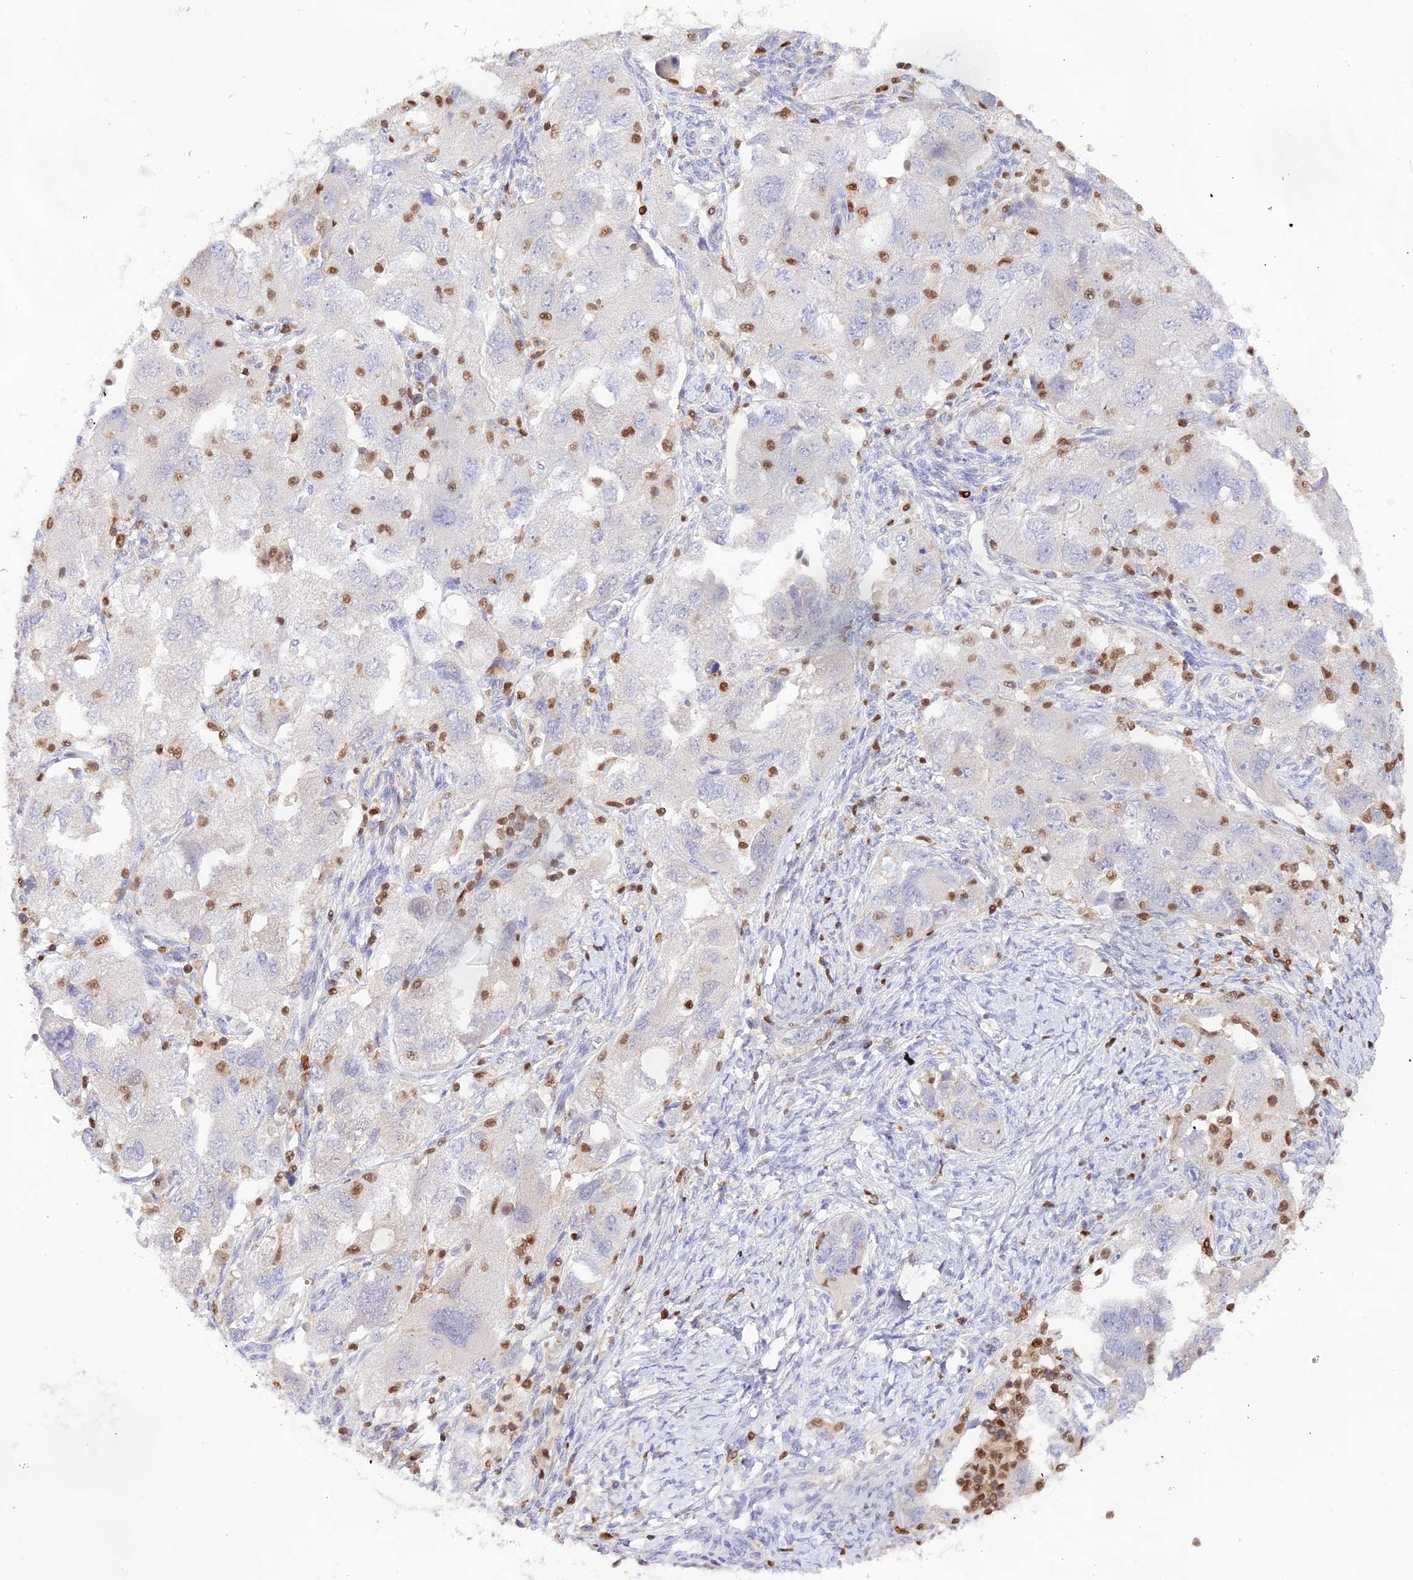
{"staining": {"intensity": "negative", "quantity": "none", "location": "none"}, "tissue": "ovarian cancer", "cell_type": "Tumor cells", "image_type": "cancer", "snomed": [{"axis": "morphology", "description": "Carcinoma, NOS"}, {"axis": "morphology", "description": "Cystadenocarcinoma, serous, NOS"}, {"axis": "topography", "description": "Ovary"}], "caption": "This is an immunohistochemistry photomicrograph of human carcinoma (ovarian). There is no positivity in tumor cells.", "gene": "DENND1C", "patient": {"sex": "female", "age": 69}}